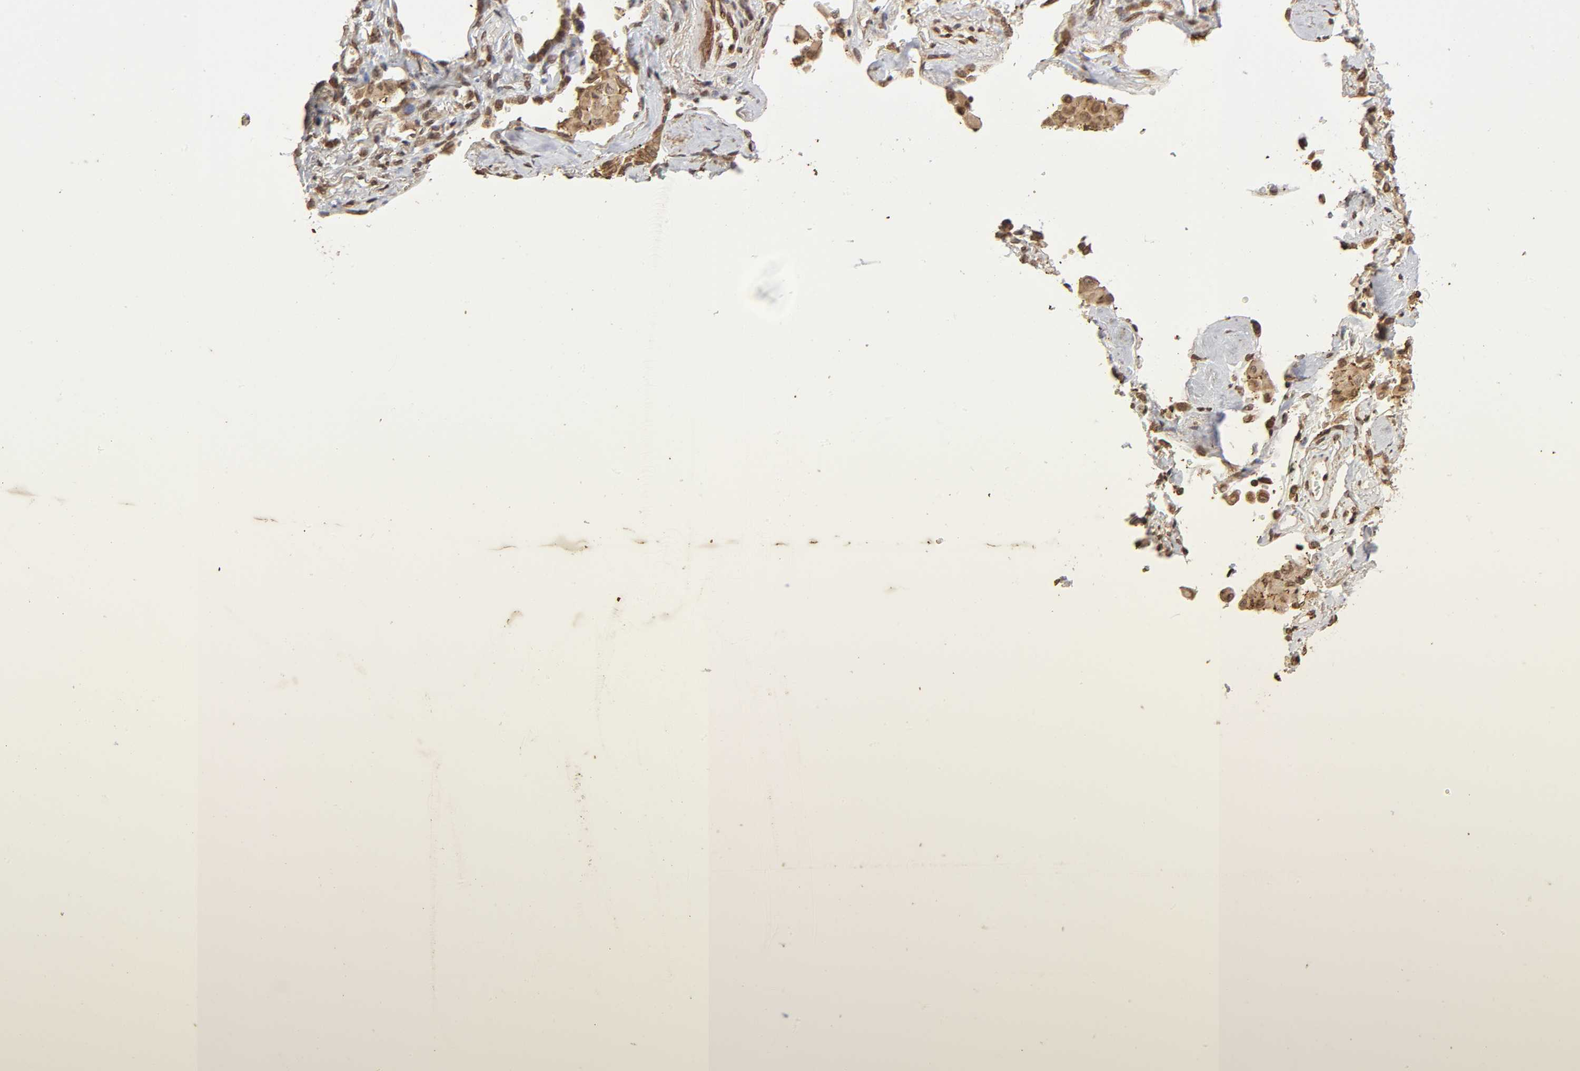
{"staining": {"intensity": "weak", "quantity": ">75%", "location": "cytoplasmic/membranous"}, "tissue": "lung cancer", "cell_type": "Tumor cells", "image_type": "cancer", "snomed": [{"axis": "morphology", "description": "Adenocarcinoma, NOS"}, {"axis": "topography", "description": "Lung"}], "caption": "Approximately >75% of tumor cells in lung cancer demonstrate weak cytoplasmic/membranous protein staining as visualized by brown immunohistochemical staining.", "gene": "MLLT6", "patient": {"sex": "female", "age": 64}}